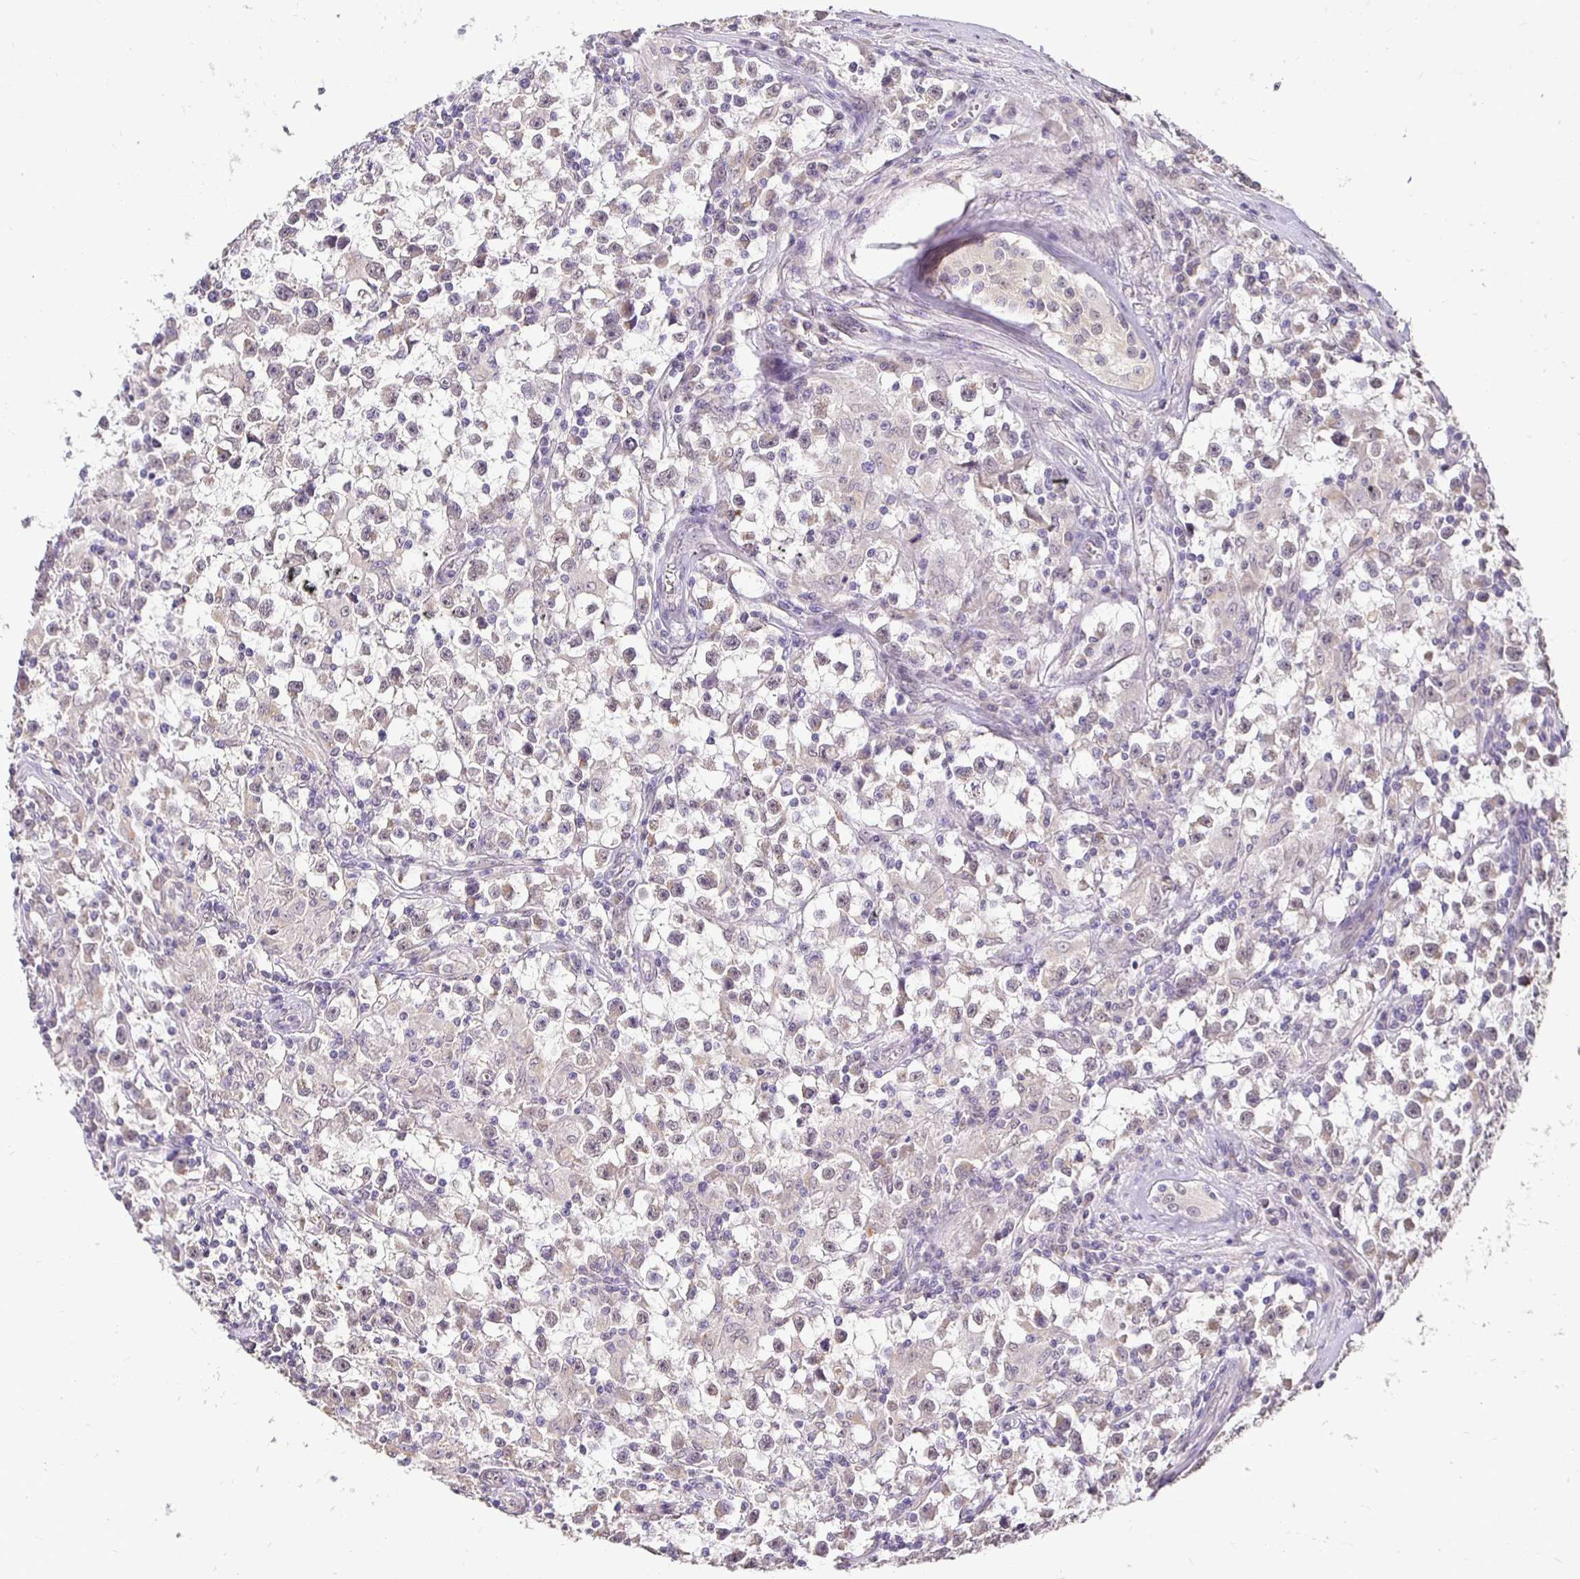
{"staining": {"intensity": "weak", "quantity": "25%-75%", "location": "nuclear"}, "tissue": "testis cancer", "cell_type": "Tumor cells", "image_type": "cancer", "snomed": [{"axis": "morphology", "description": "Seminoma, NOS"}, {"axis": "topography", "description": "Testis"}], "caption": "Brown immunohistochemical staining in human testis cancer shows weak nuclear staining in about 25%-75% of tumor cells. (Brightfield microscopy of DAB IHC at high magnification).", "gene": "RHEBL1", "patient": {"sex": "male", "age": 31}}